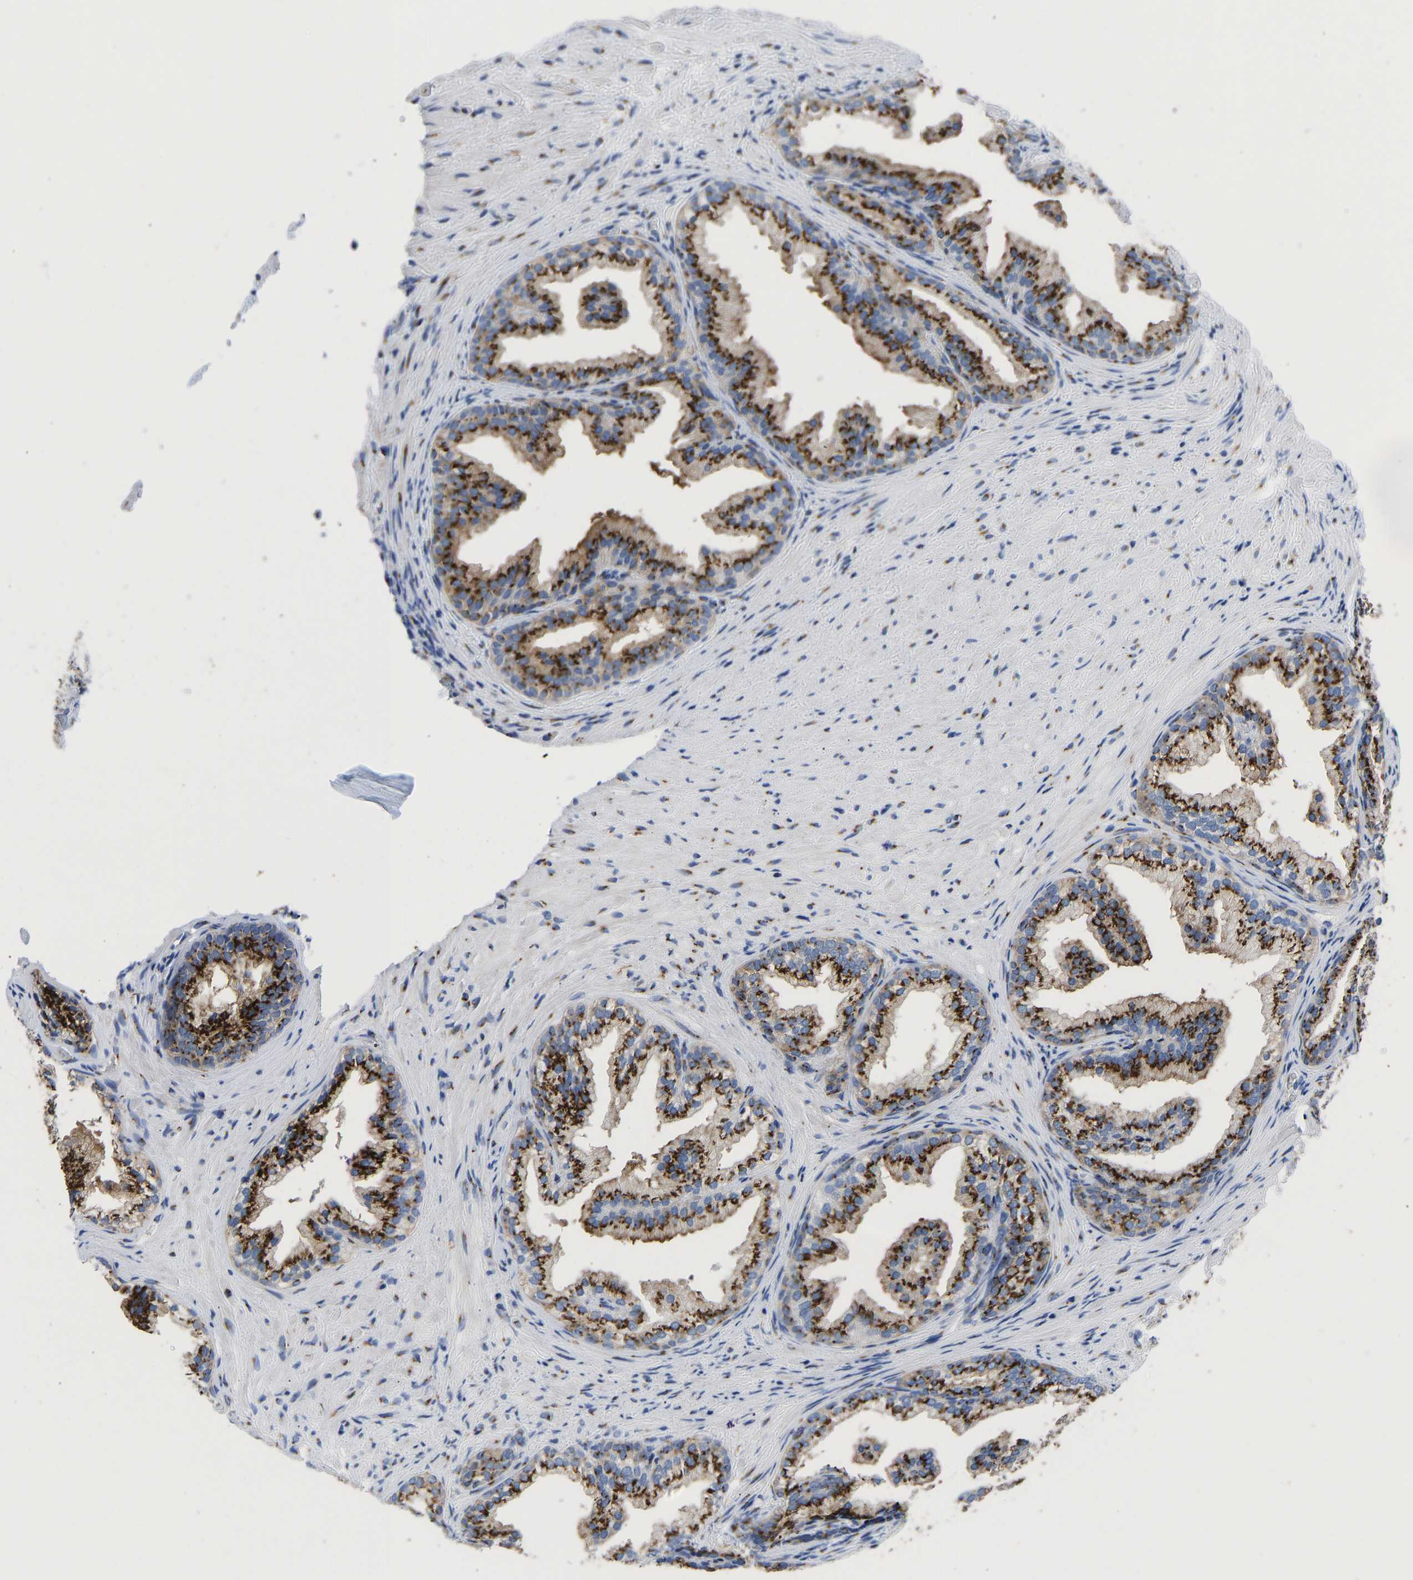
{"staining": {"intensity": "strong", "quantity": ">75%", "location": "cytoplasmic/membranous"}, "tissue": "prostate", "cell_type": "Glandular cells", "image_type": "normal", "snomed": [{"axis": "morphology", "description": "Normal tissue, NOS"}, {"axis": "topography", "description": "Prostate"}], "caption": "Immunohistochemical staining of benign human prostate demonstrates high levels of strong cytoplasmic/membranous staining in about >75% of glandular cells. The protein of interest is stained brown, and the nuclei are stained in blue (DAB IHC with brightfield microscopy, high magnification).", "gene": "TMEM87A", "patient": {"sex": "male", "age": 76}}